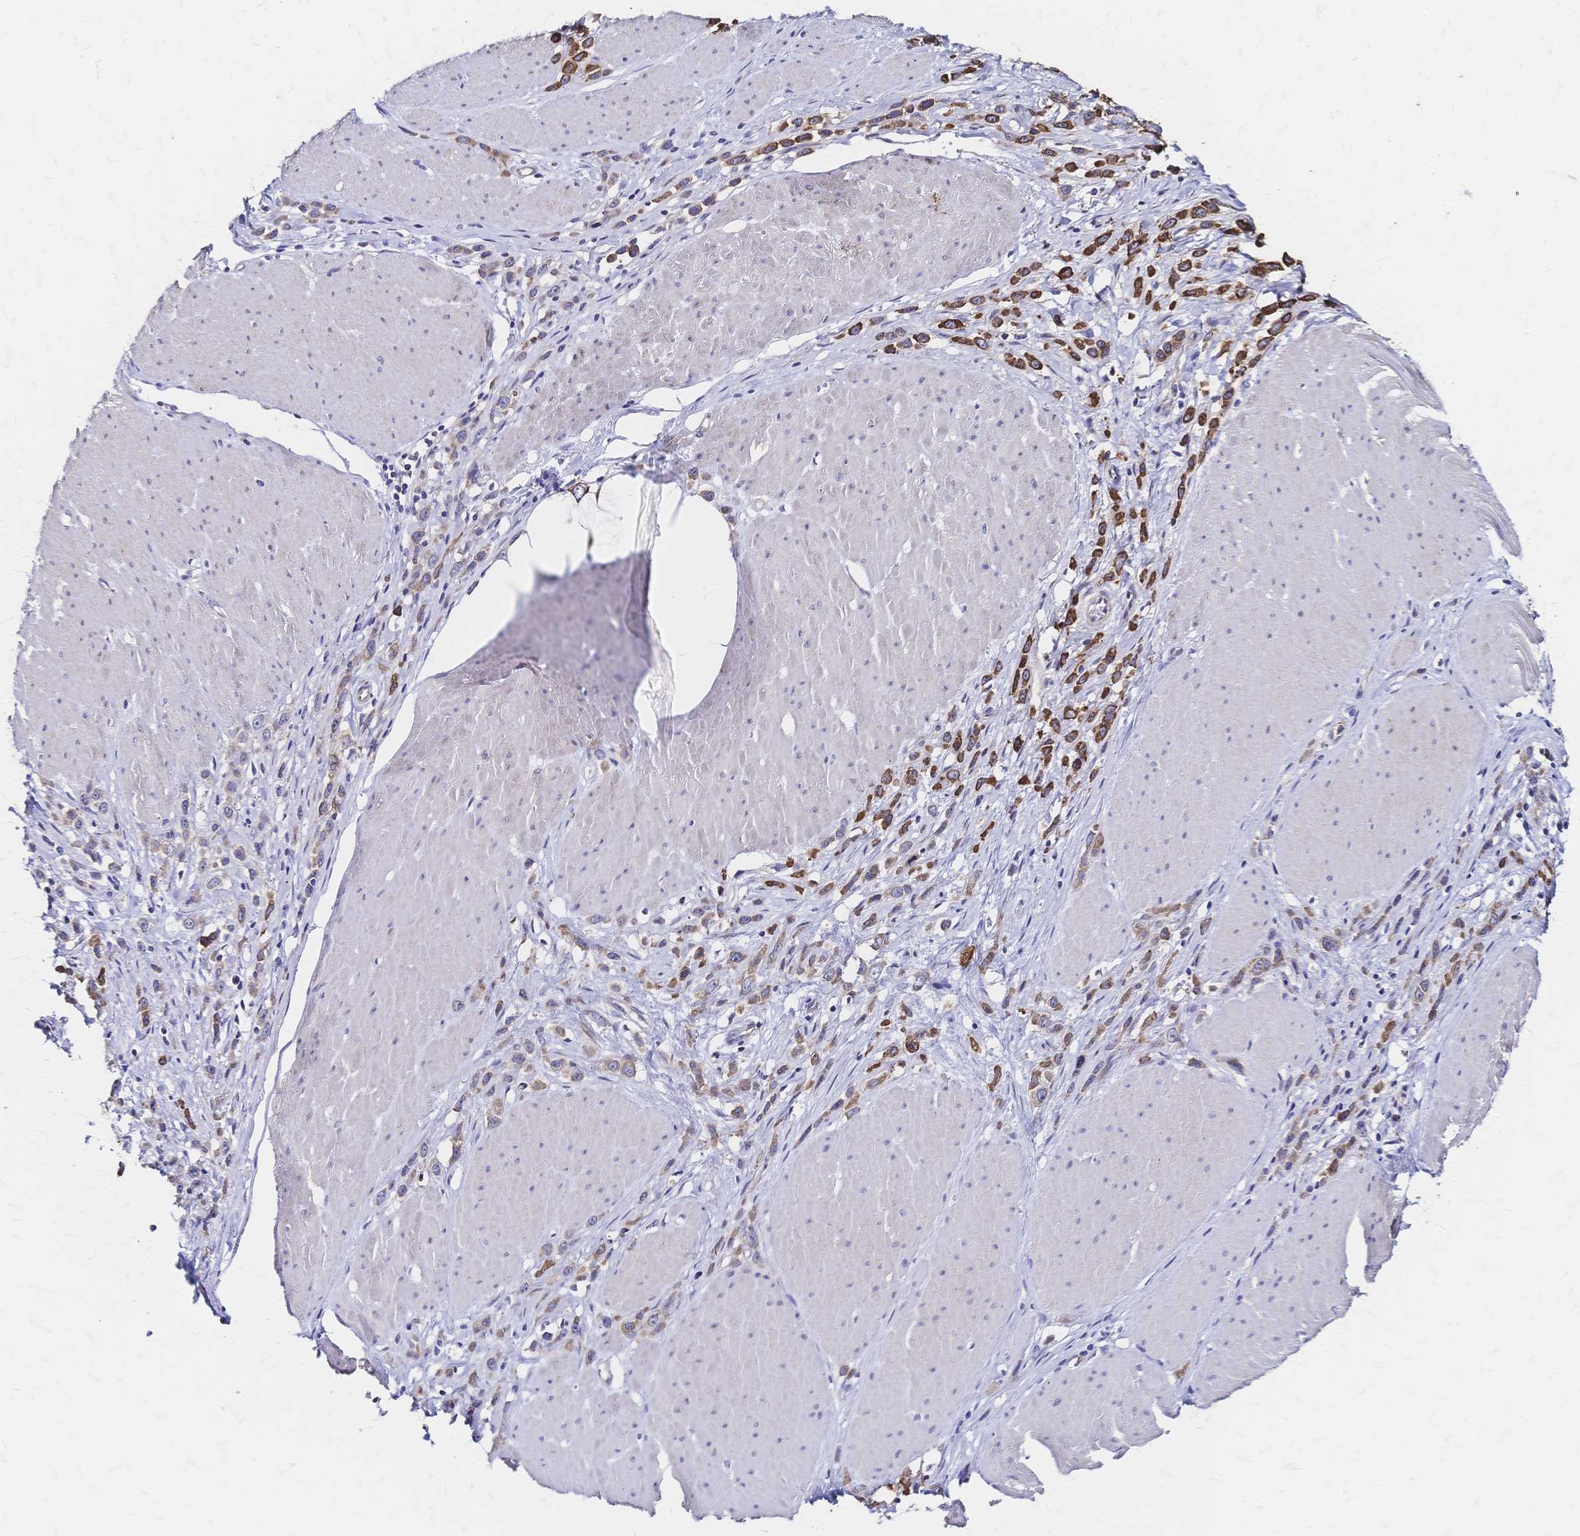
{"staining": {"intensity": "strong", "quantity": ">75%", "location": "cytoplasmic/membranous"}, "tissue": "stomach cancer", "cell_type": "Tumor cells", "image_type": "cancer", "snomed": [{"axis": "morphology", "description": "Adenocarcinoma, NOS"}, {"axis": "topography", "description": "Stomach"}], "caption": "Immunohistochemistry (IHC) of human adenocarcinoma (stomach) shows high levels of strong cytoplasmic/membranous positivity in about >75% of tumor cells. The staining is performed using DAB (3,3'-diaminobenzidine) brown chromogen to label protein expression. The nuclei are counter-stained blue using hematoxylin.", "gene": "SLC5A1", "patient": {"sex": "male", "age": 47}}